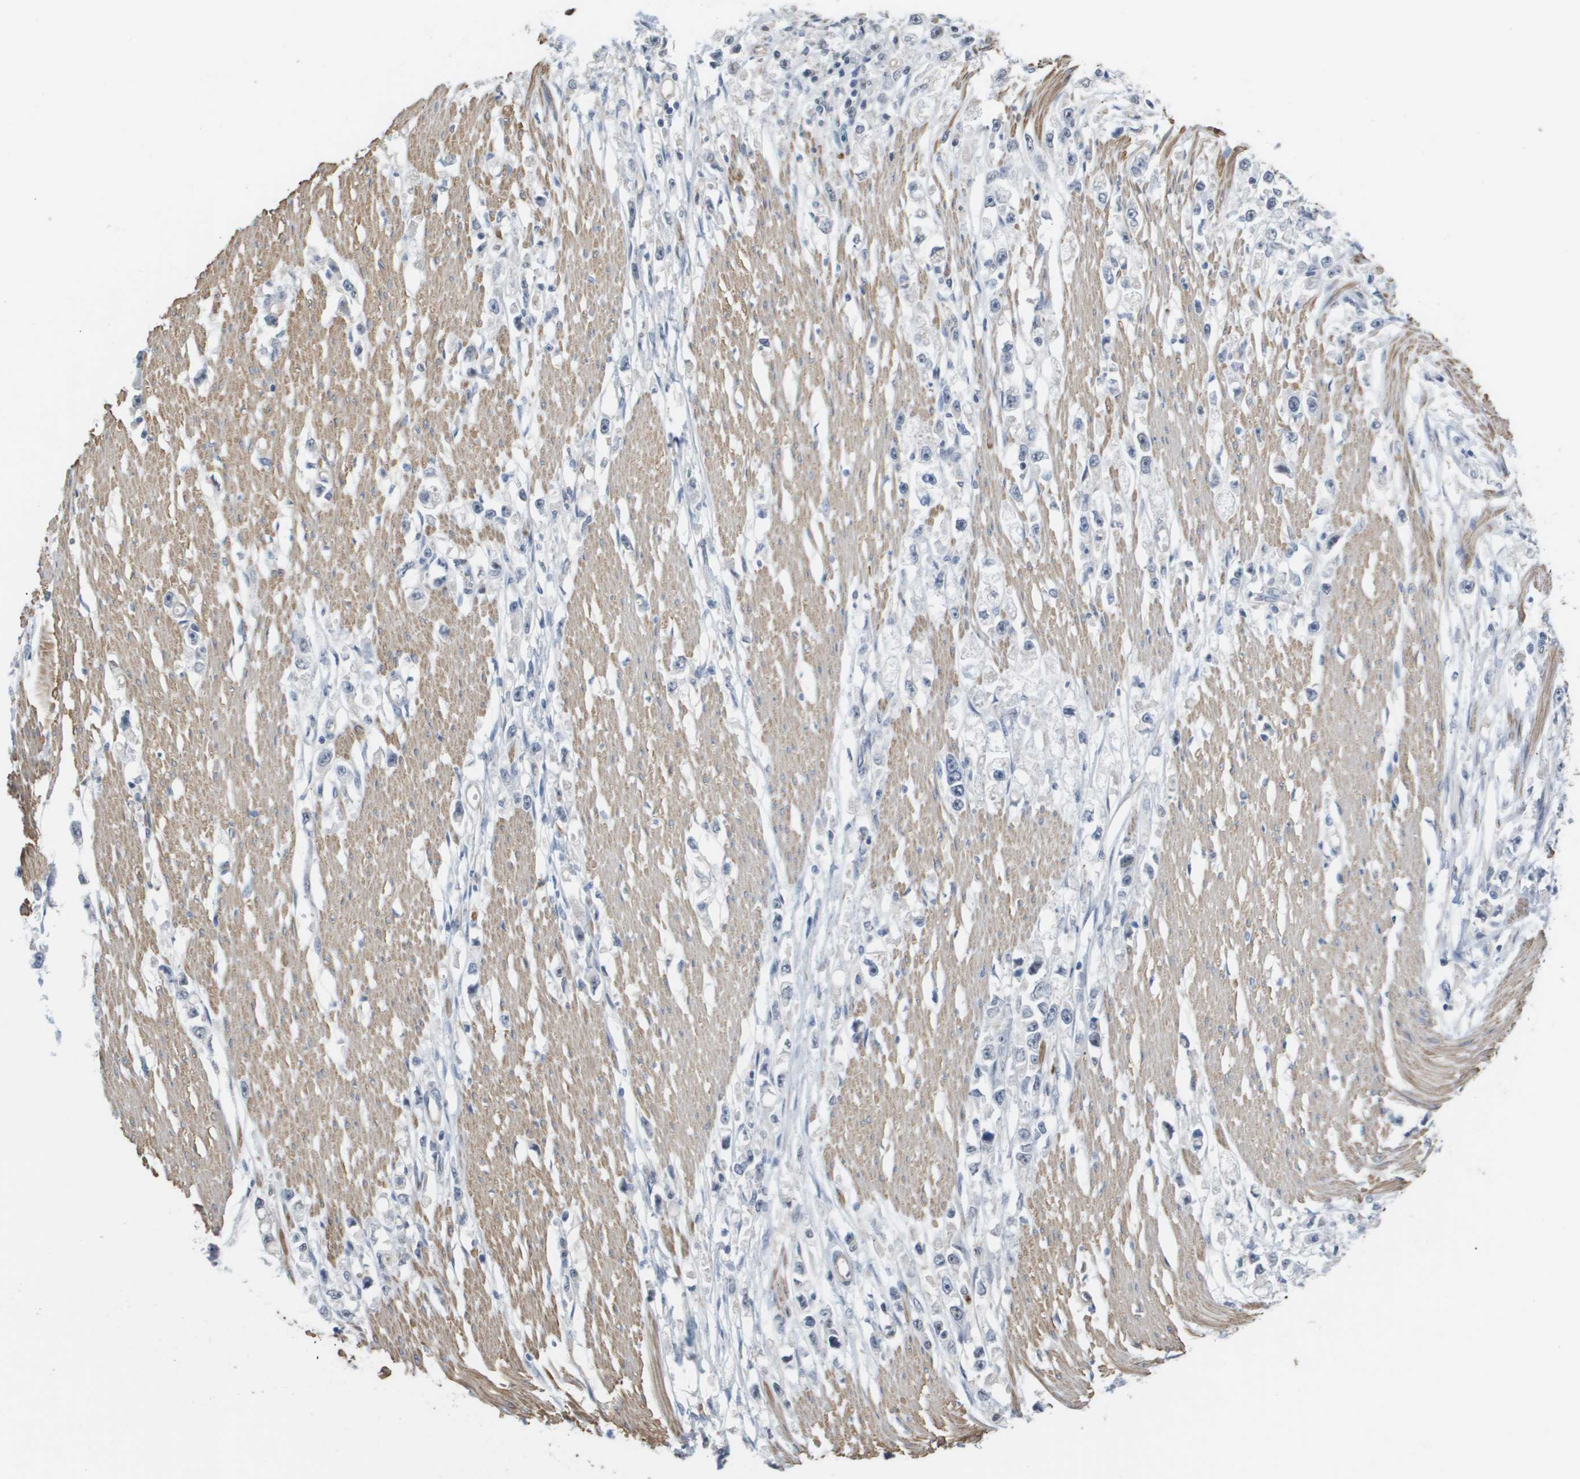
{"staining": {"intensity": "negative", "quantity": "none", "location": "none"}, "tissue": "stomach cancer", "cell_type": "Tumor cells", "image_type": "cancer", "snomed": [{"axis": "morphology", "description": "Adenocarcinoma, NOS"}, {"axis": "topography", "description": "Stomach"}], "caption": "DAB immunohistochemical staining of human stomach cancer (adenocarcinoma) reveals no significant positivity in tumor cells. (Brightfield microscopy of DAB immunohistochemistry at high magnification).", "gene": "RNF112", "patient": {"sex": "female", "age": 59}}